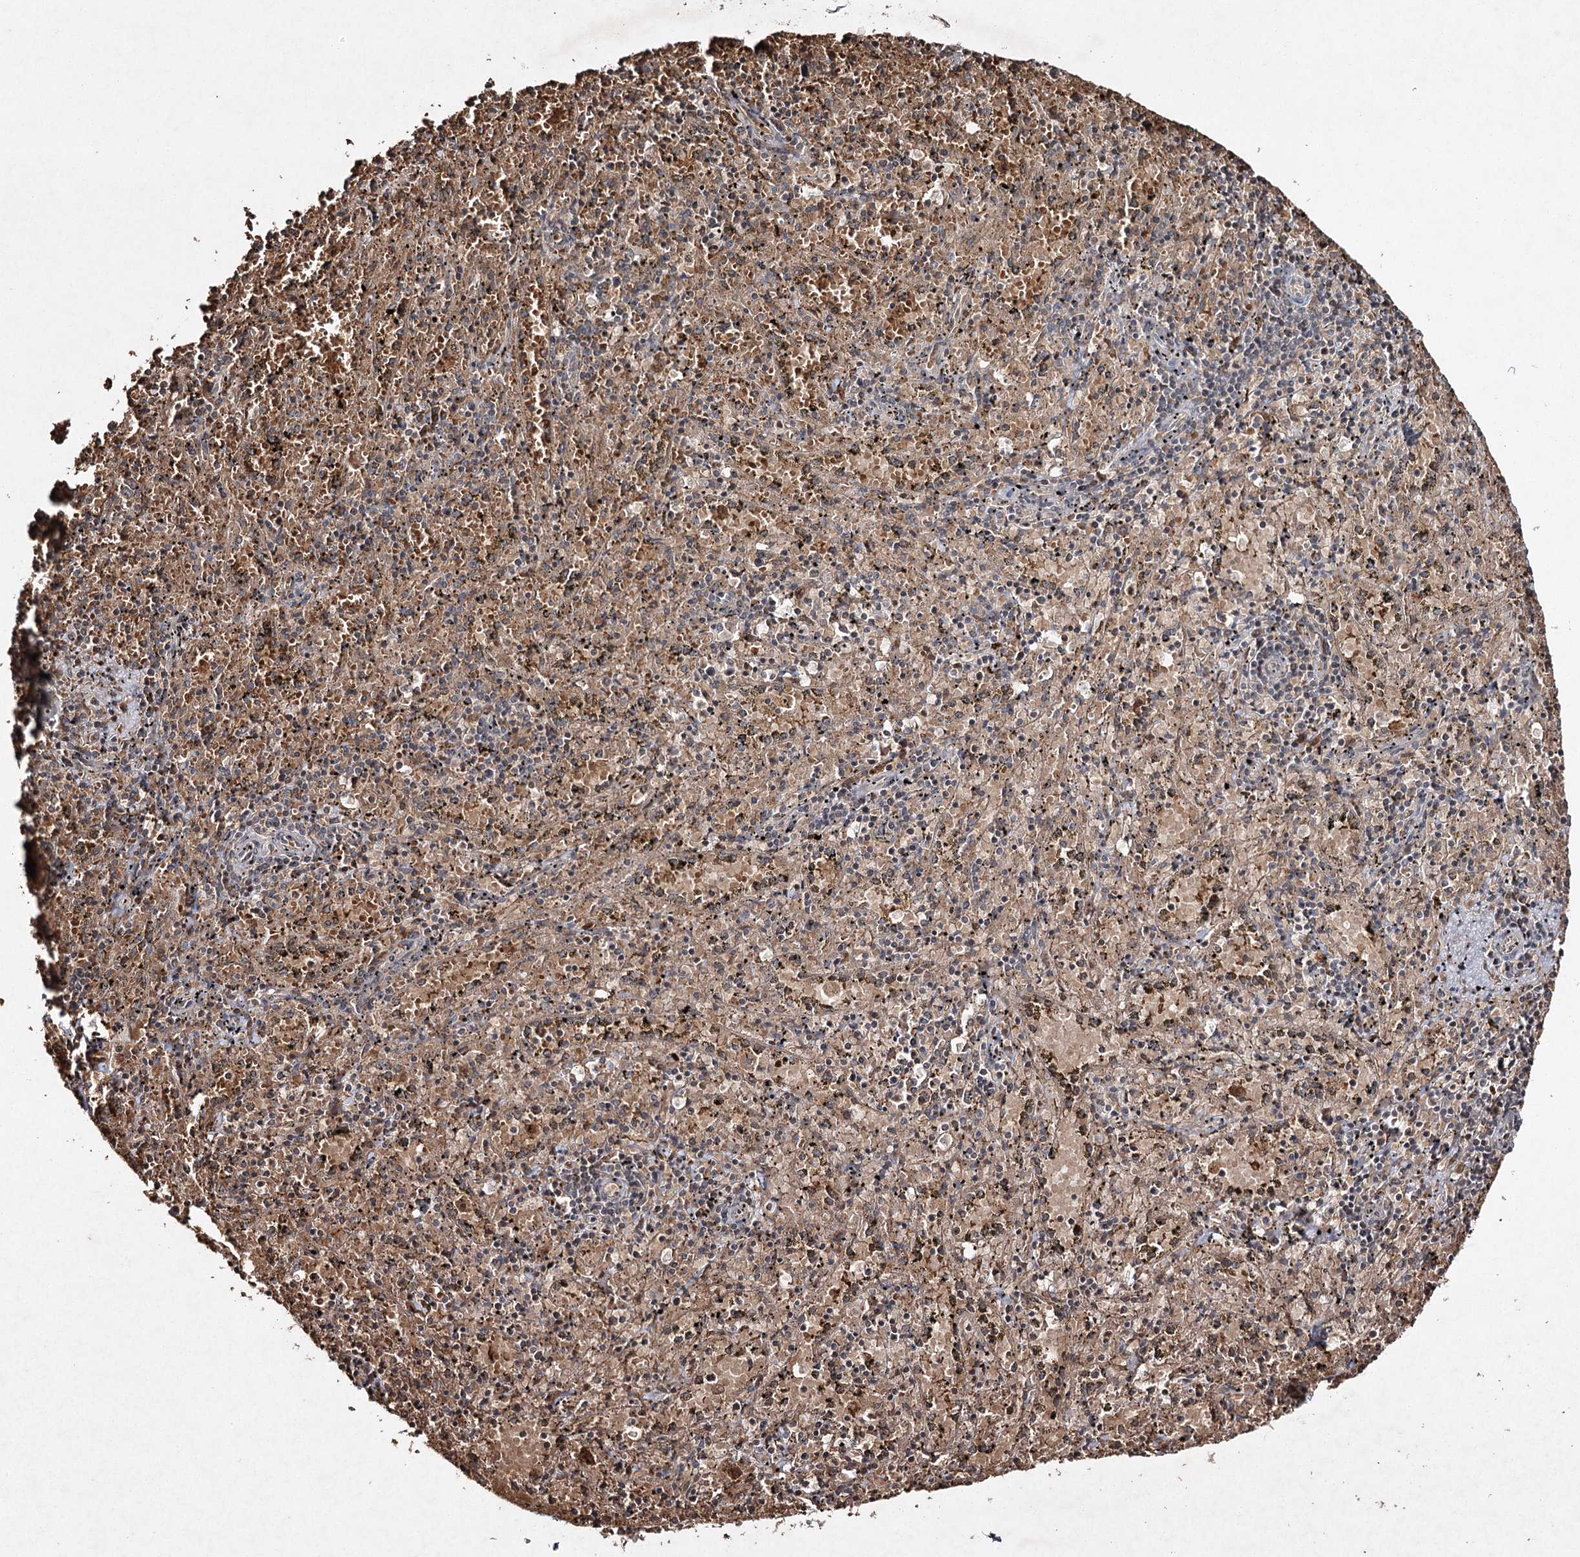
{"staining": {"intensity": "weak", "quantity": "<25%", "location": "cytoplasmic/membranous"}, "tissue": "spleen", "cell_type": "Cells in red pulp", "image_type": "normal", "snomed": [{"axis": "morphology", "description": "Normal tissue, NOS"}, {"axis": "topography", "description": "Spleen"}], "caption": "DAB immunohistochemical staining of unremarkable spleen shows no significant positivity in cells in red pulp.", "gene": "CYP2B6", "patient": {"sex": "male", "age": 11}}